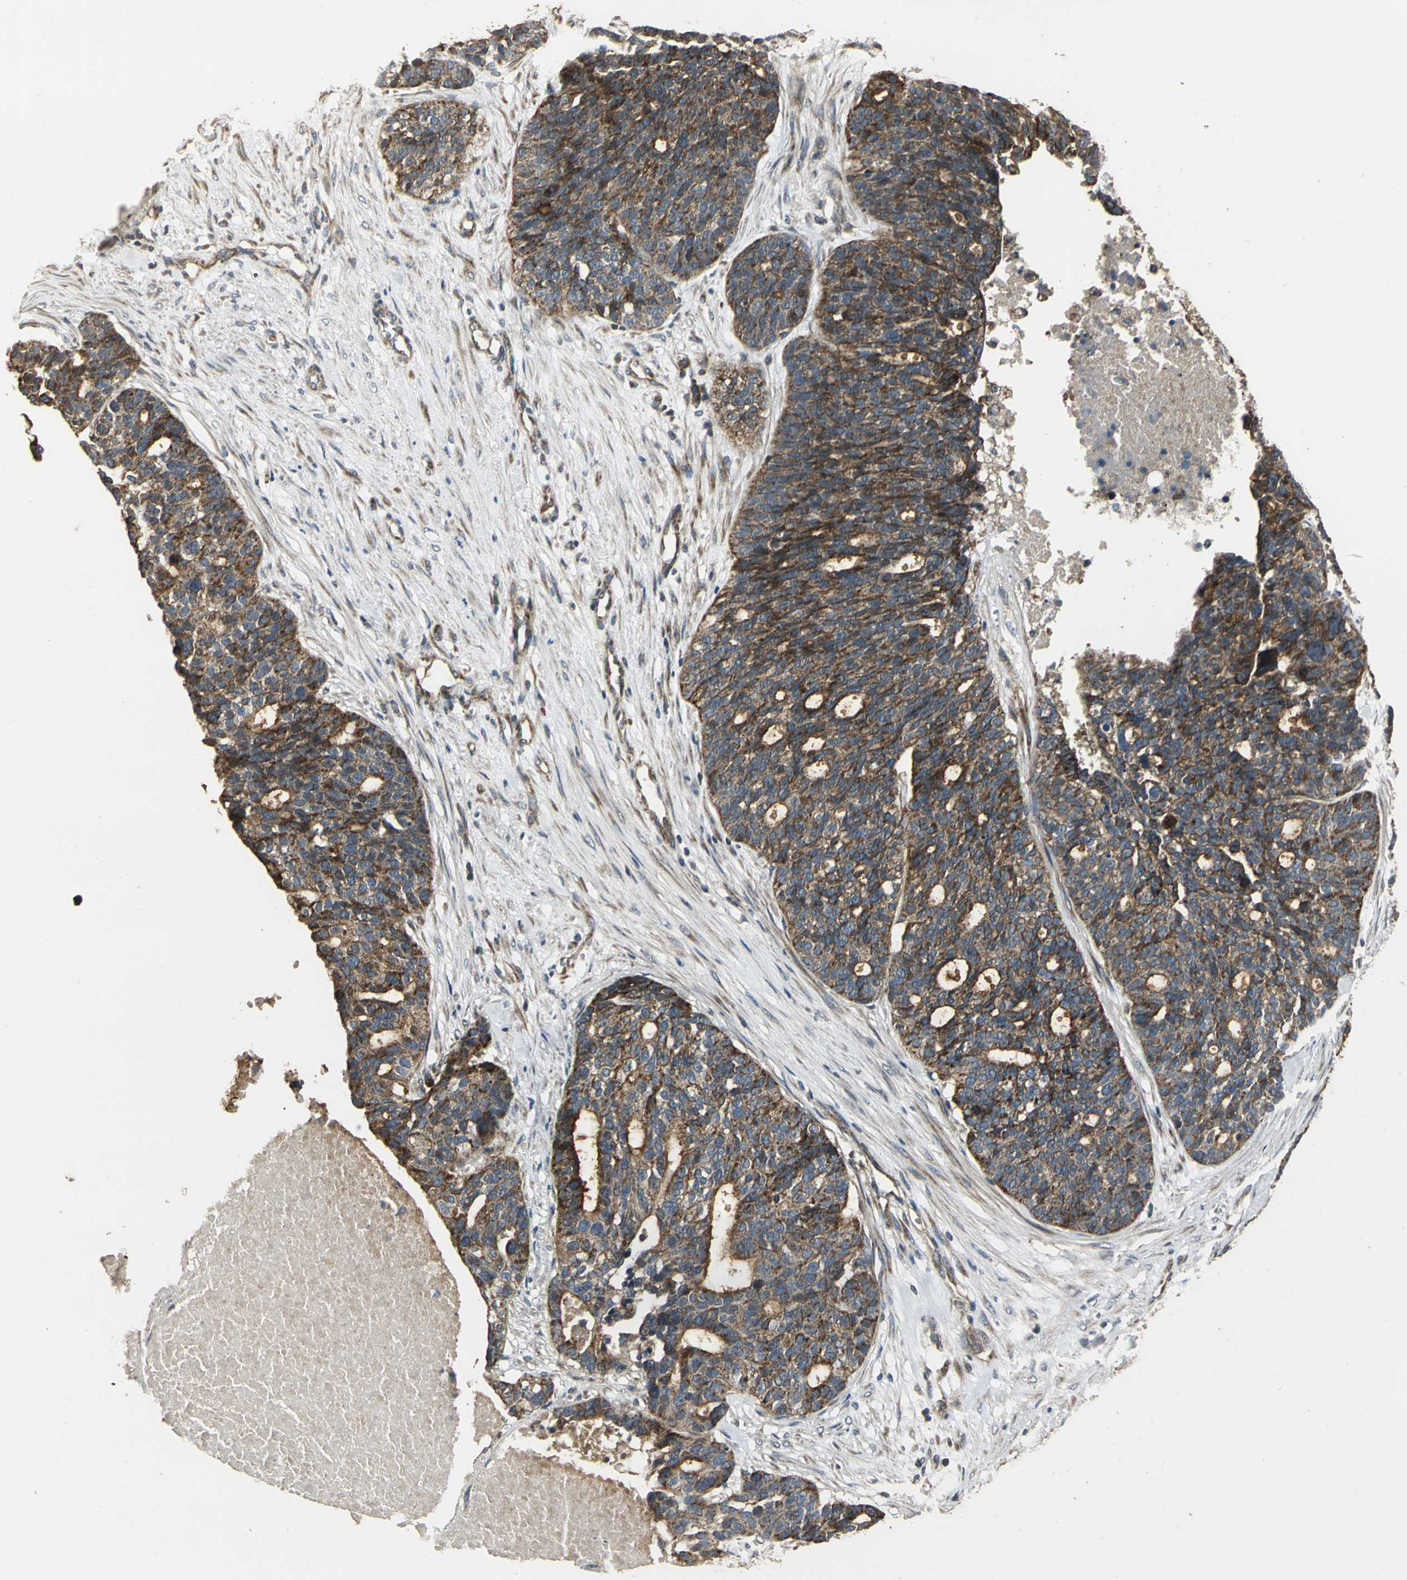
{"staining": {"intensity": "strong", "quantity": ">75%", "location": "cytoplasmic/membranous"}, "tissue": "ovarian cancer", "cell_type": "Tumor cells", "image_type": "cancer", "snomed": [{"axis": "morphology", "description": "Cystadenocarcinoma, serous, NOS"}, {"axis": "topography", "description": "Ovary"}], "caption": "Protein analysis of ovarian cancer (serous cystadenocarcinoma) tissue shows strong cytoplasmic/membranous positivity in about >75% of tumor cells. The staining is performed using DAB (3,3'-diaminobenzidine) brown chromogen to label protein expression. The nuclei are counter-stained blue using hematoxylin.", "gene": "KANK1", "patient": {"sex": "female", "age": 59}}